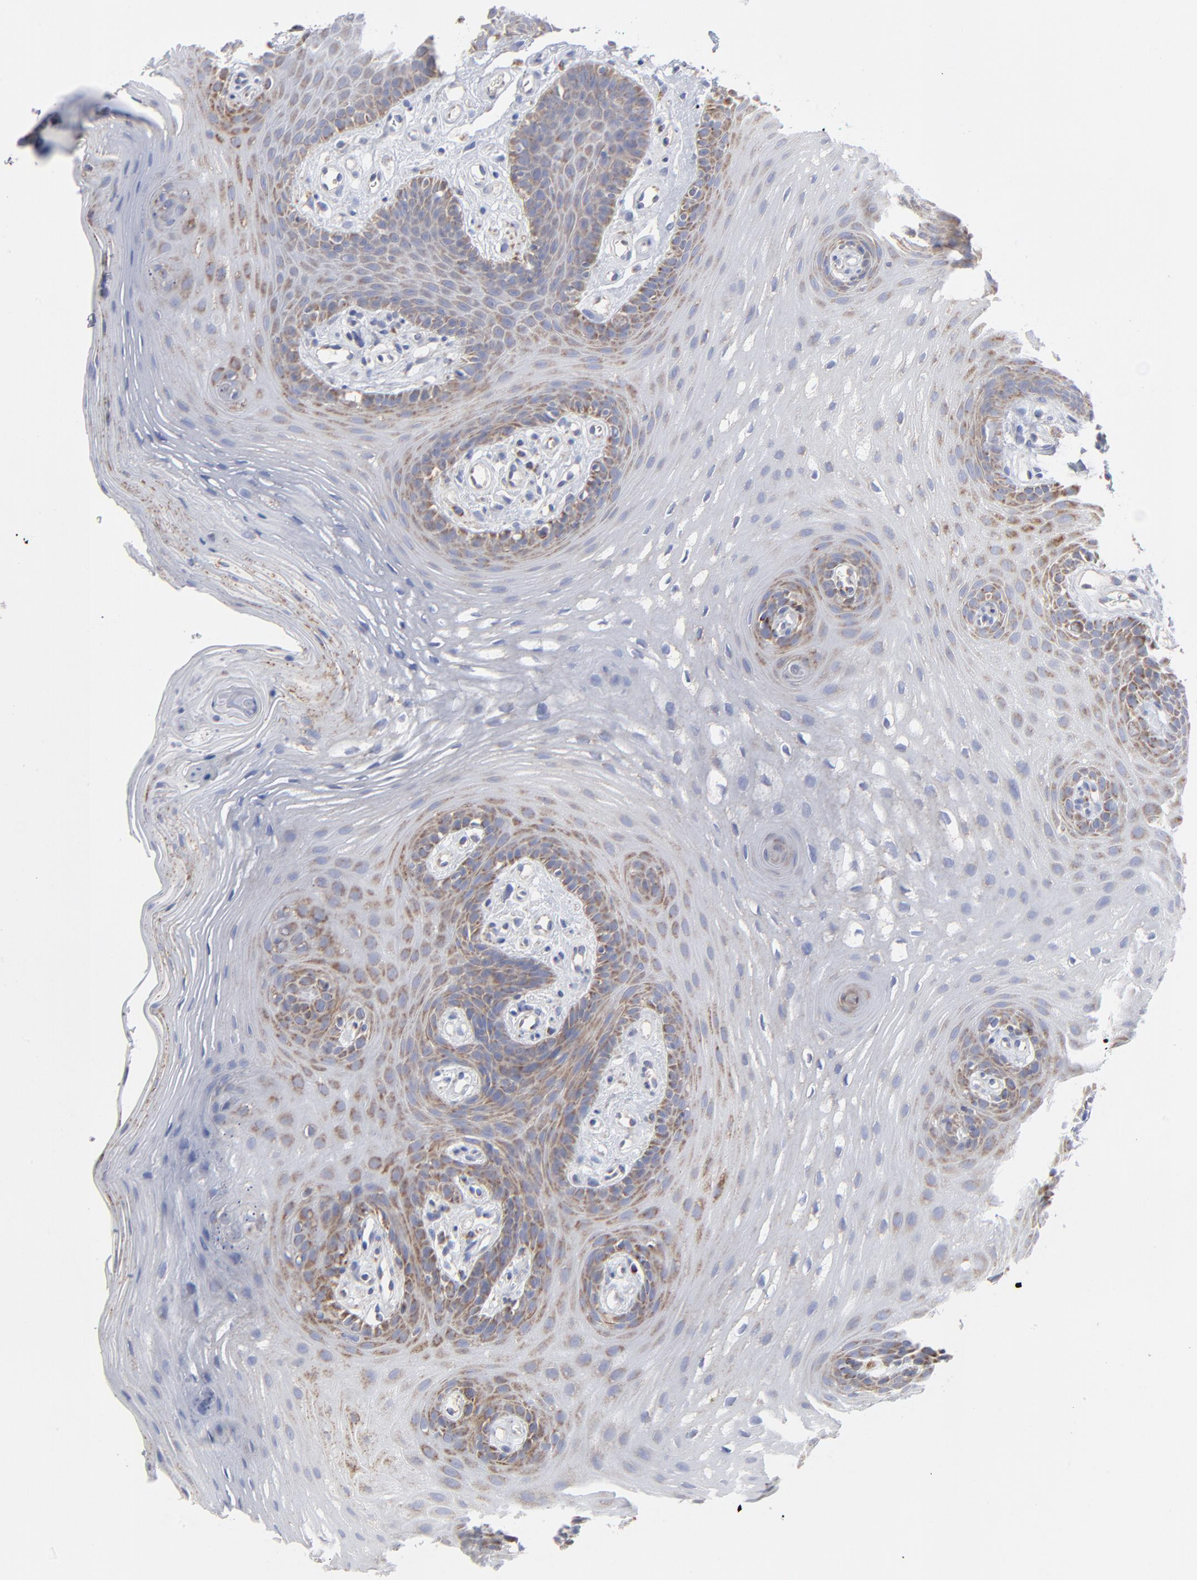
{"staining": {"intensity": "strong", "quantity": ">75%", "location": "cytoplasmic/membranous"}, "tissue": "oral mucosa", "cell_type": "Squamous epithelial cells", "image_type": "normal", "snomed": [{"axis": "morphology", "description": "Normal tissue, NOS"}, {"axis": "topography", "description": "Oral tissue"}], "caption": "Strong cytoplasmic/membranous positivity for a protein is identified in approximately >75% of squamous epithelial cells of normal oral mucosa using immunohistochemistry (IHC).", "gene": "ASB3", "patient": {"sex": "male", "age": 62}}